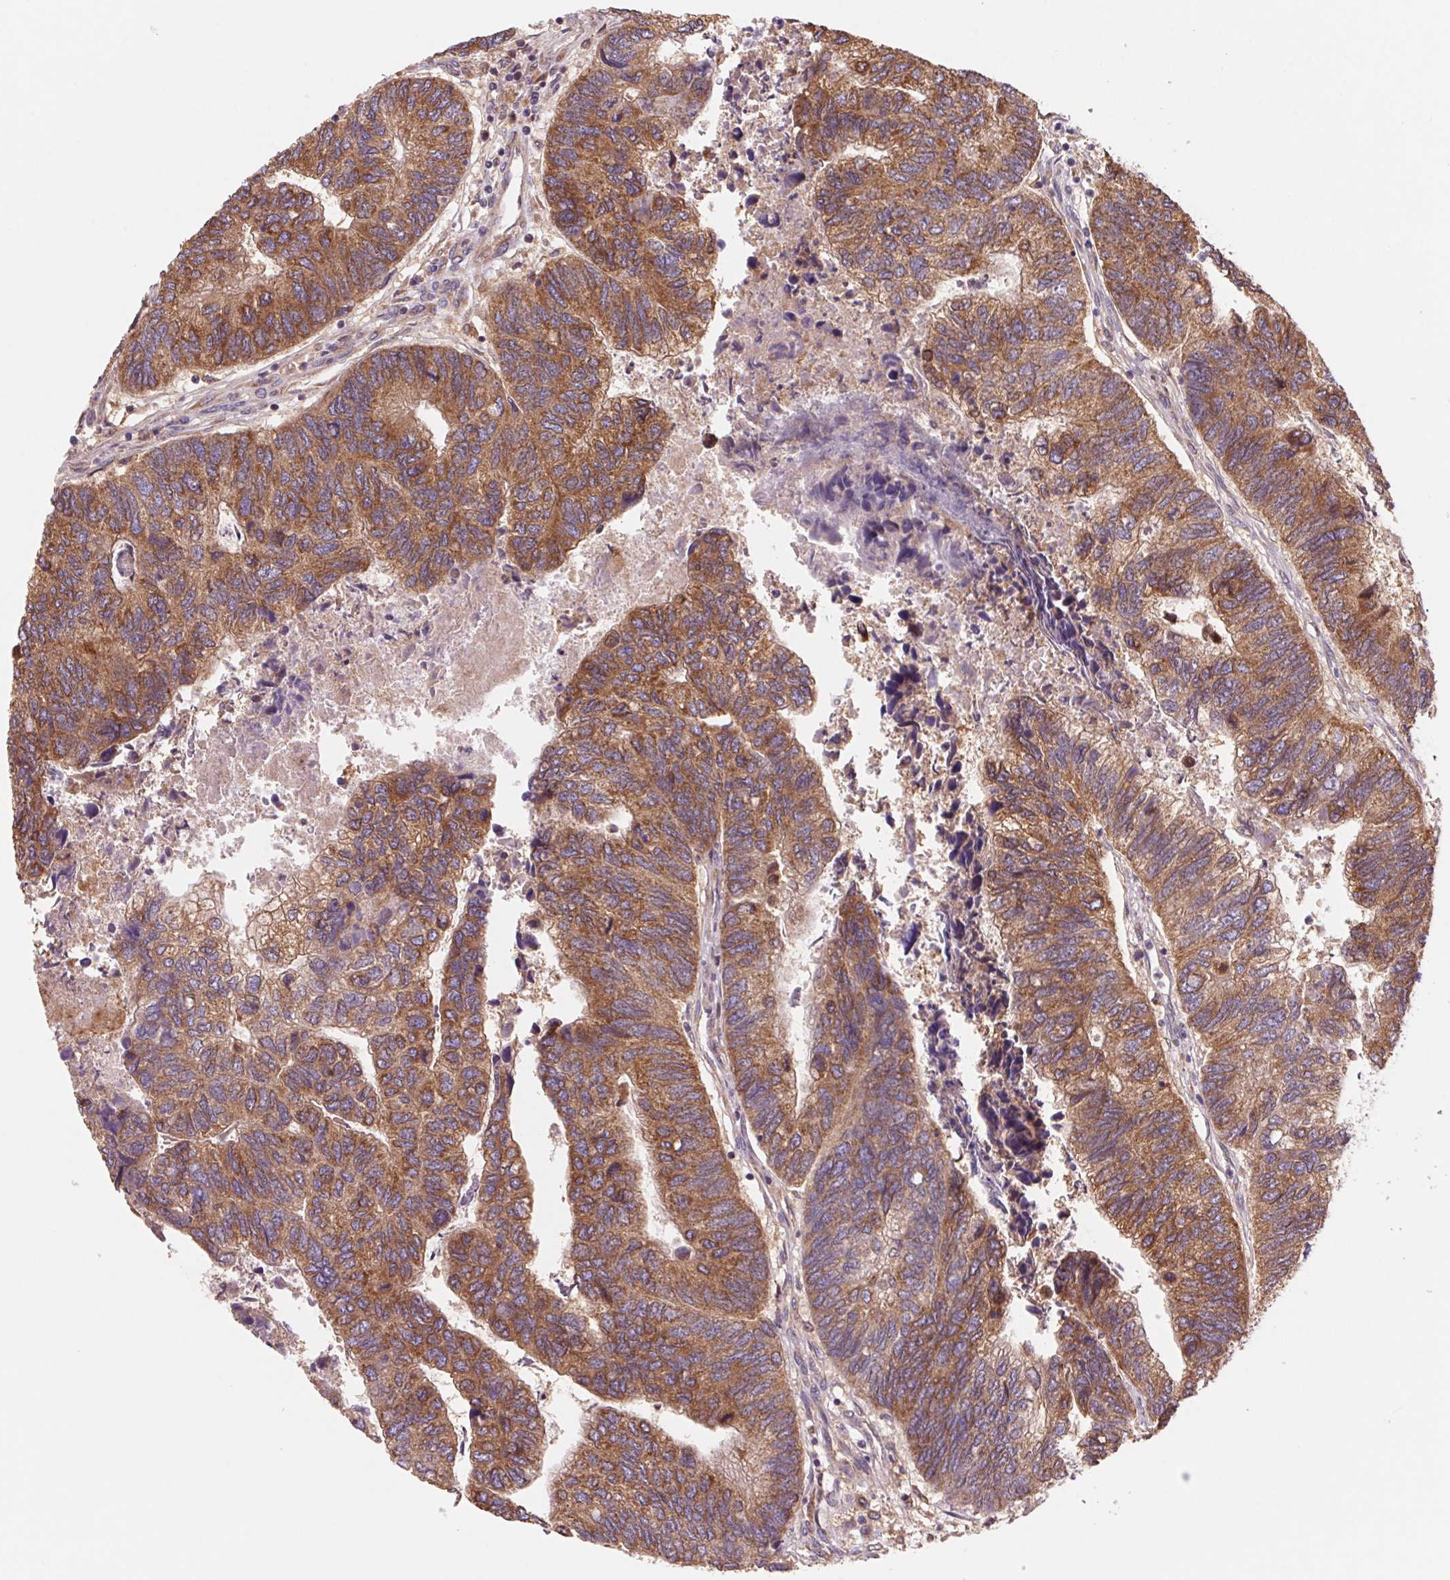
{"staining": {"intensity": "moderate", "quantity": ">75%", "location": "cytoplasmic/membranous"}, "tissue": "colorectal cancer", "cell_type": "Tumor cells", "image_type": "cancer", "snomed": [{"axis": "morphology", "description": "Adenocarcinoma, NOS"}, {"axis": "topography", "description": "Colon"}], "caption": "Moderate cytoplasmic/membranous protein expression is seen in about >75% of tumor cells in colorectal cancer.", "gene": "RAB1A", "patient": {"sex": "female", "age": 67}}